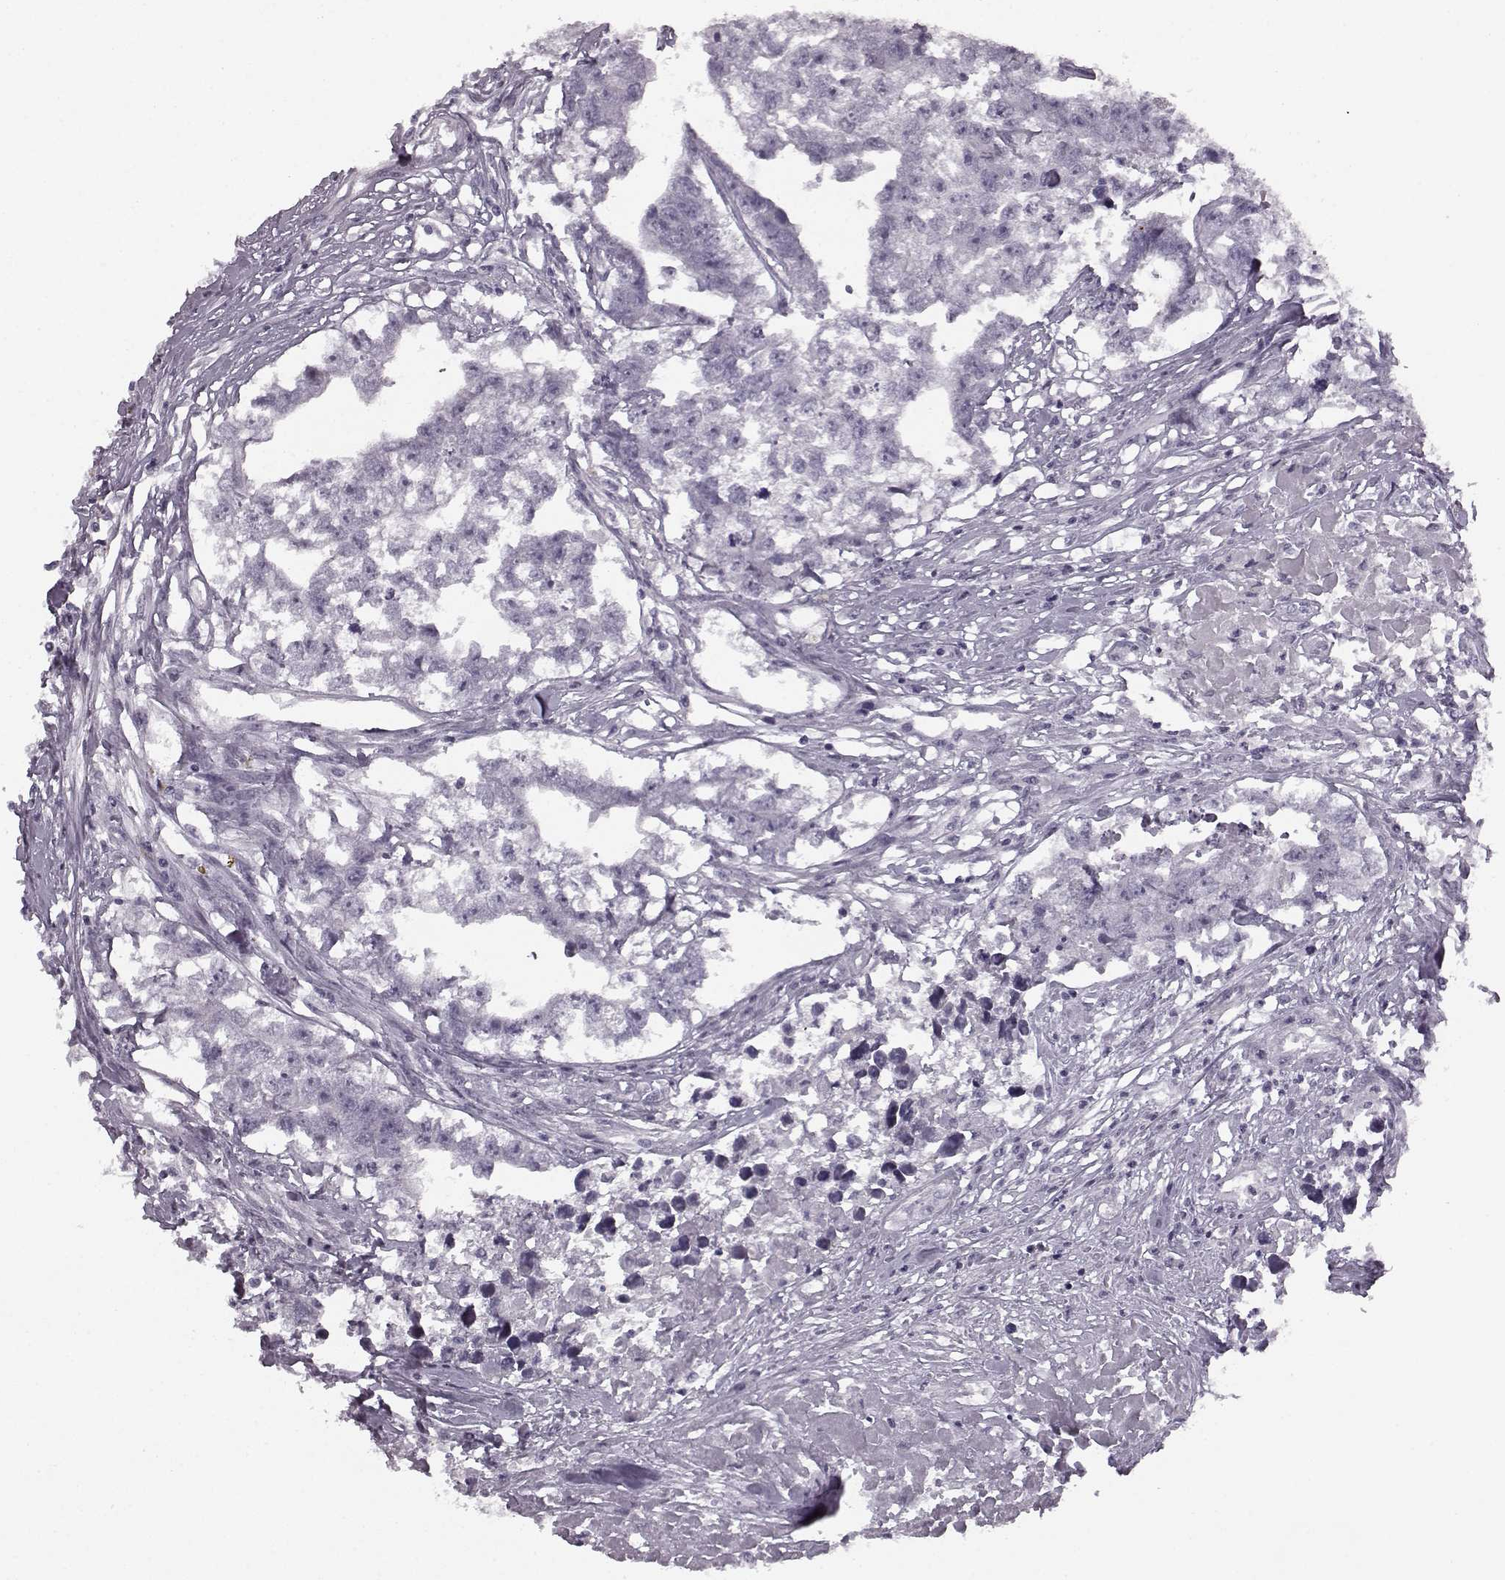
{"staining": {"intensity": "negative", "quantity": "none", "location": "none"}, "tissue": "testis cancer", "cell_type": "Tumor cells", "image_type": "cancer", "snomed": [{"axis": "morphology", "description": "Carcinoma, Embryonal, NOS"}, {"axis": "morphology", "description": "Teratoma, malignant, NOS"}, {"axis": "topography", "description": "Testis"}], "caption": "High power microscopy image of an immunohistochemistry (IHC) micrograph of testis cancer, revealing no significant staining in tumor cells.", "gene": "SEMG2", "patient": {"sex": "male", "age": 44}}